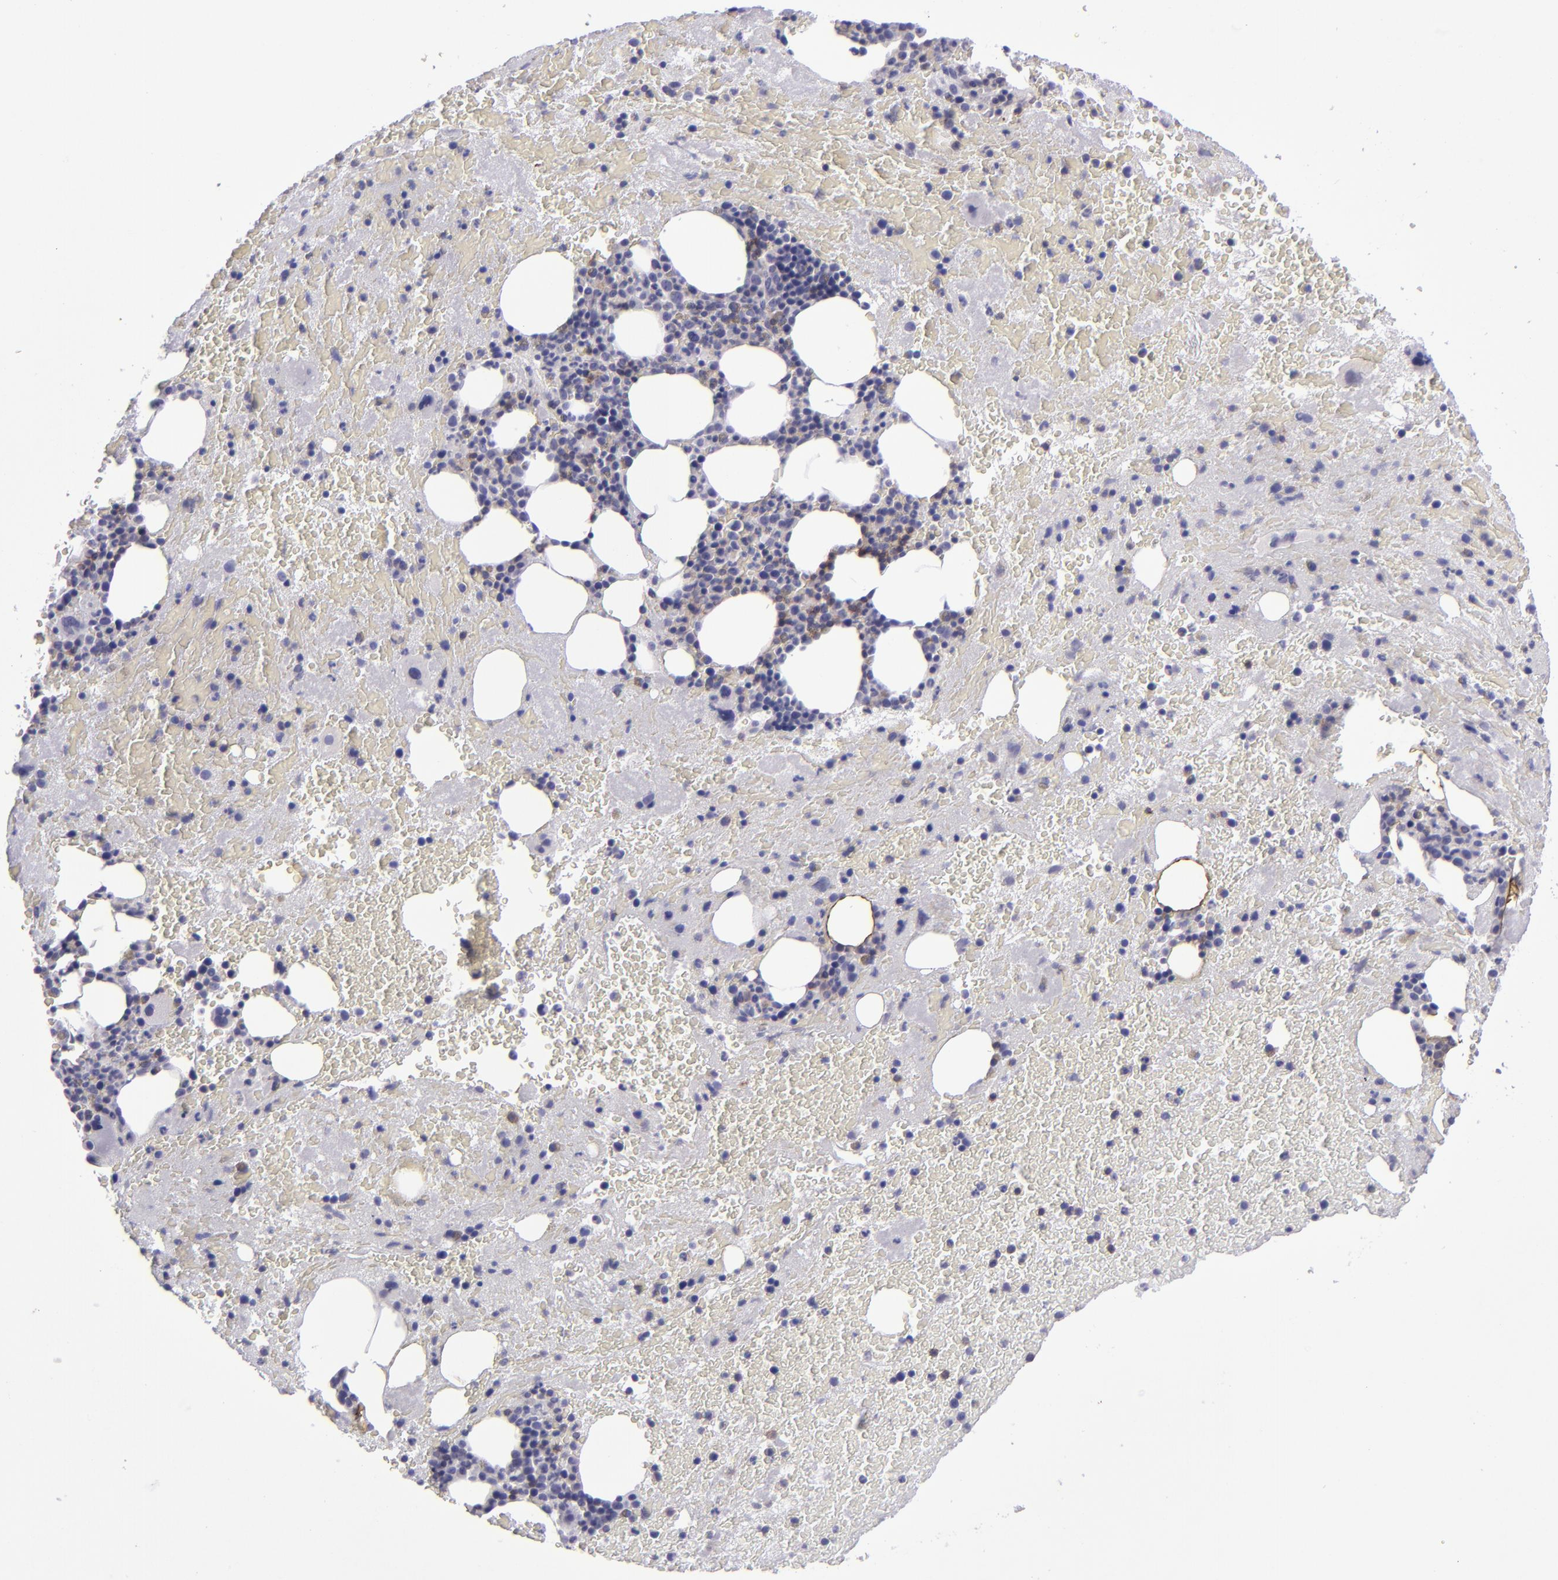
{"staining": {"intensity": "weak", "quantity": "<25%", "location": "cytoplasmic/membranous"}, "tissue": "bone marrow", "cell_type": "Hematopoietic cells", "image_type": "normal", "snomed": [{"axis": "morphology", "description": "Normal tissue, NOS"}, {"axis": "topography", "description": "Bone marrow"}], "caption": "Immunohistochemistry (IHC) image of normal human bone marrow stained for a protein (brown), which reveals no staining in hematopoietic cells. (DAB IHC, high magnification).", "gene": "CD48", "patient": {"sex": "male", "age": 76}}